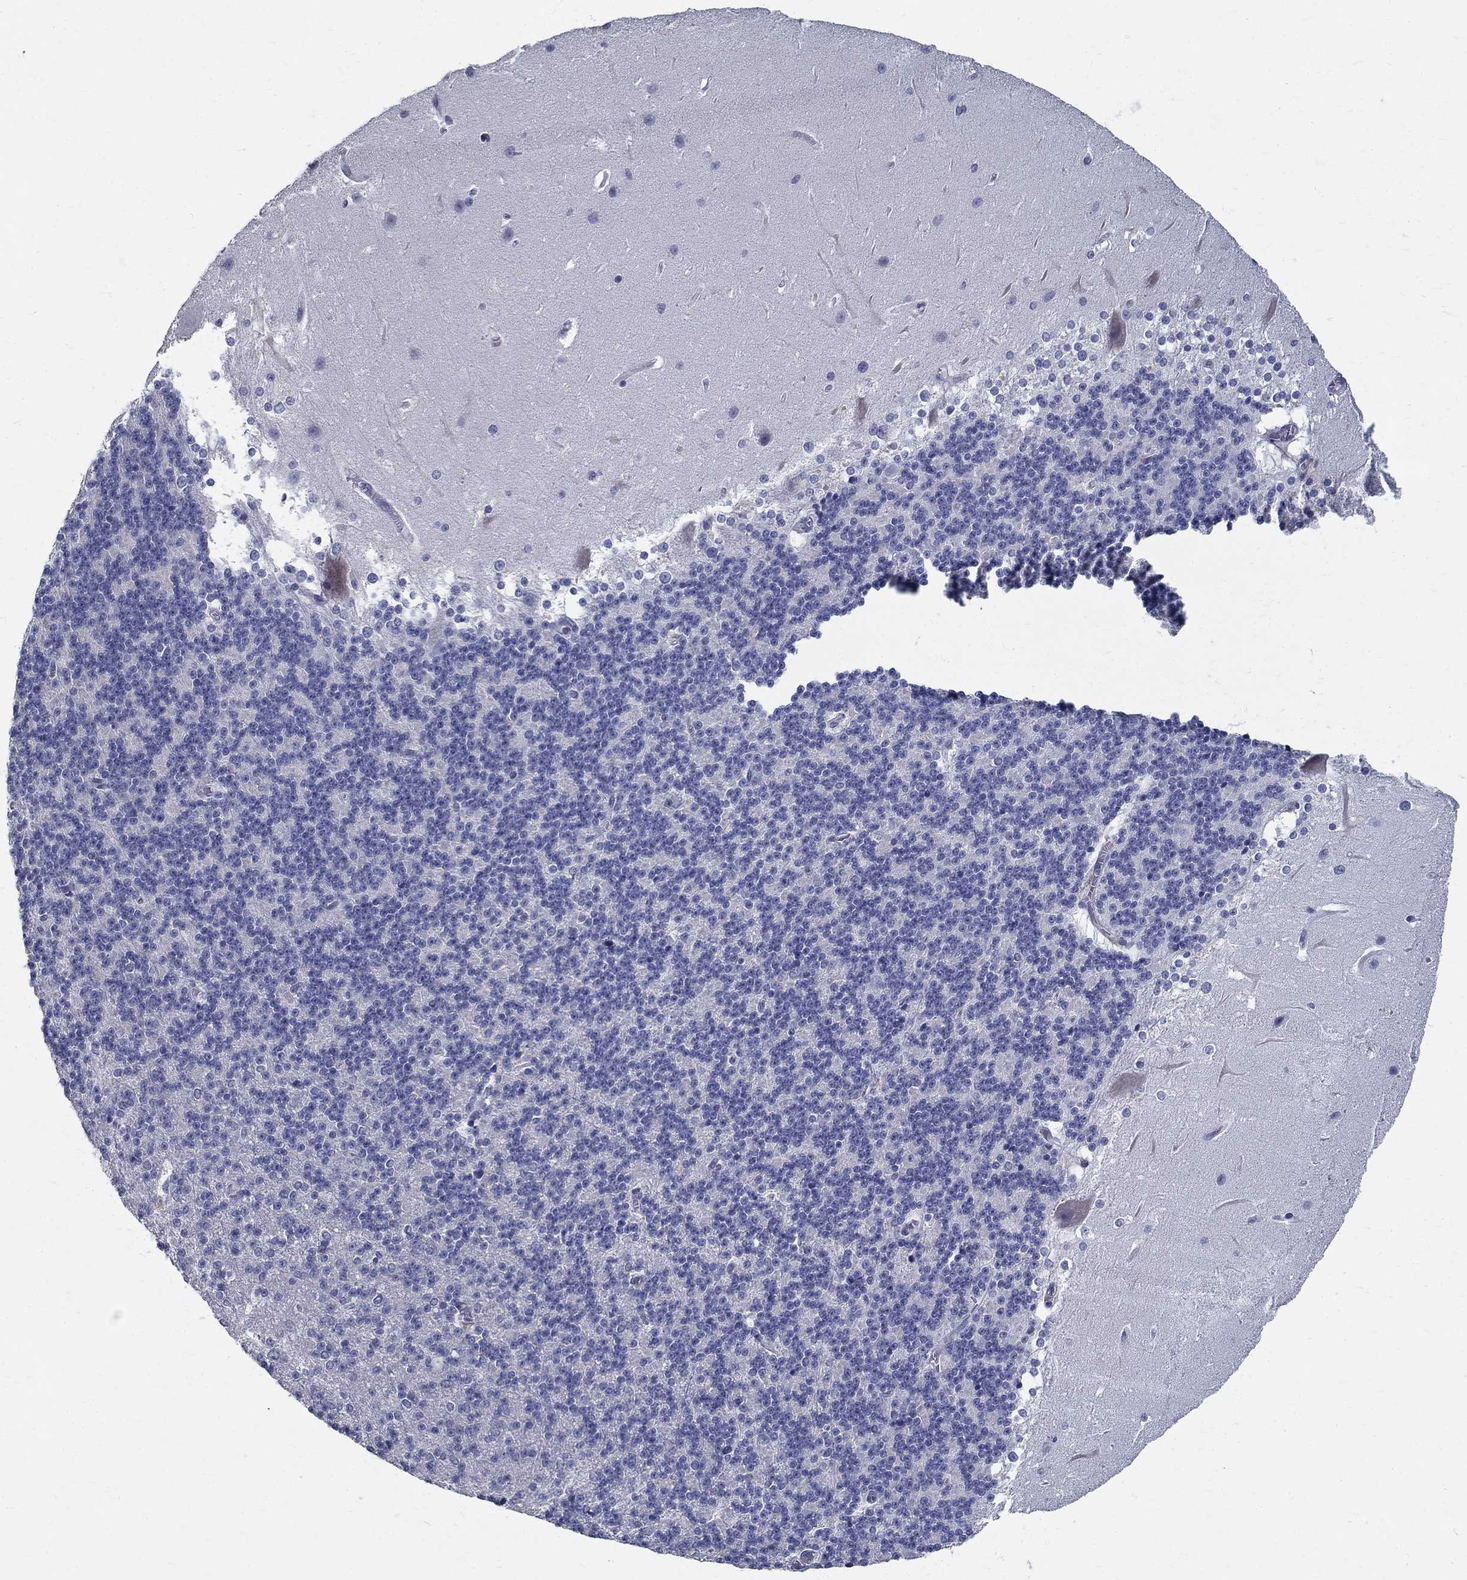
{"staining": {"intensity": "negative", "quantity": "none", "location": "none"}, "tissue": "cerebellum", "cell_type": "Cells in granular layer", "image_type": "normal", "snomed": [{"axis": "morphology", "description": "Normal tissue, NOS"}, {"axis": "topography", "description": "Cerebellum"}], "caption": "The photomicrograph reveals no staining of cells in granular layer in benign cerebellum.", "gene": "TGM4", "patient": {"sex": "female", "age": 19}}